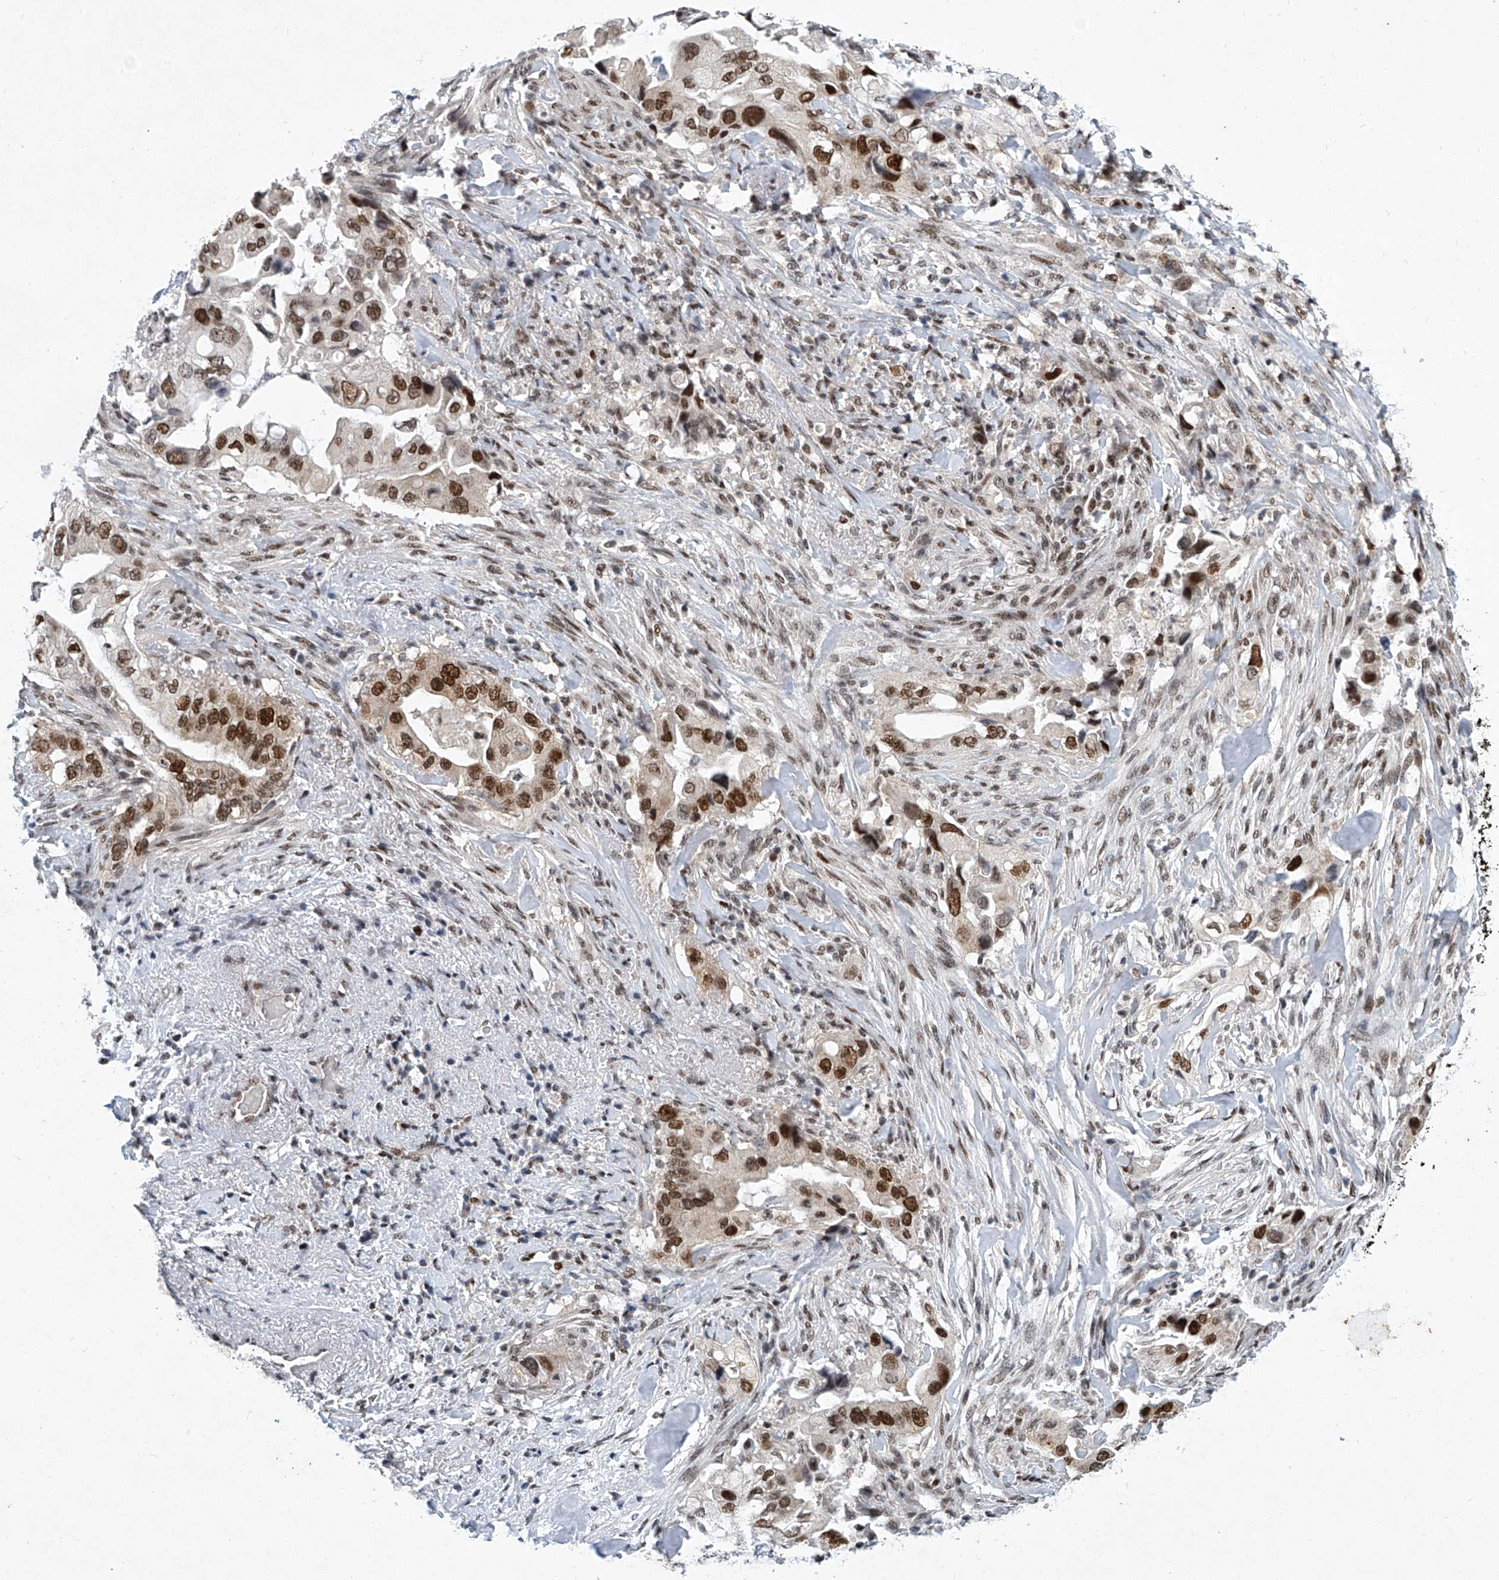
{"staining": {"intensity": "strong", "quantity": ">75%", "location": "nuclear"}, "tissue": "pancreatic cancer", "cell_type": "Tumor cells", "image_type": "cancer", "snomed": [{"axis": "morphology", "description": "Inflammation, NOS"}, {"axis": "morphology", "description": "Adenocarcinoma, NOS"}, {"axis": "topography", "description": "Pancreas"}], "caption": "There is high levels of strong nuclear expression in tumor cells of adenocarcinoma (pancreatic), as demonstrated by immunohistochemical staining (brown color).", "gene": "TFDP1", "patient": {"sex": "female", "age": 56}}